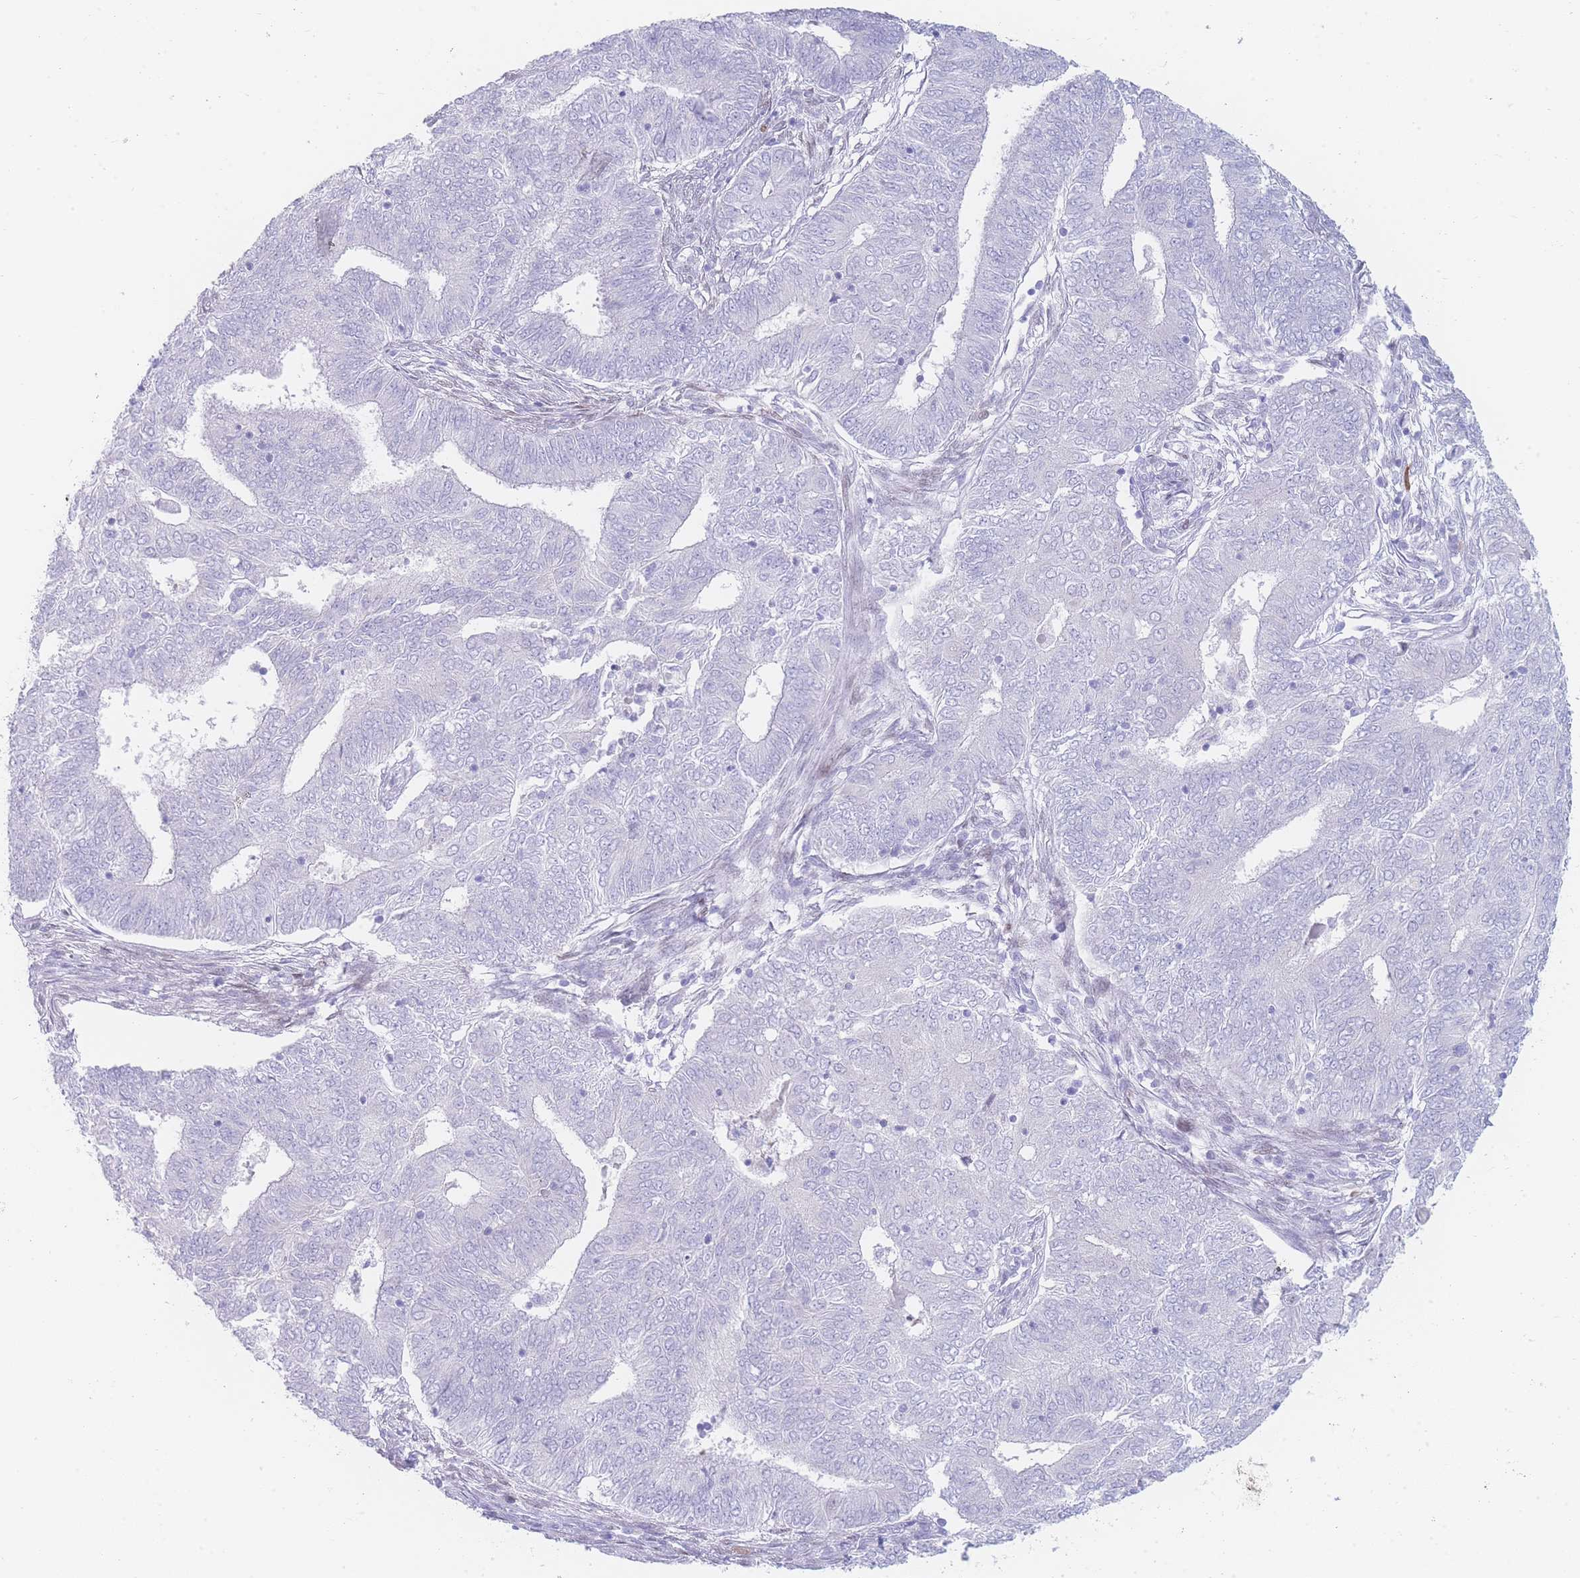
{"staining": {"intensity": "negative", "quantity": "none", "location": "none"}, "tissue": "endometrial cancer", "cell_type": "Tumor cells", "image_type": "cancer", "snomed": [{"axis": "morphology", "description": "Adenocarcinoma, NOS"}, {"axis": "topography", "description": "Endometrium"}], "caption": "IHC histopathology image of endometrial cancer stained for a protein (brown), which demonstrates no staining in tumor cells. (DAB (3,3'-diaminobenzidine) immunohistochemistry with hematoxylin counter stain).", "gene": "PSMB5", "patient": {"sex": "female", "age": 62}}